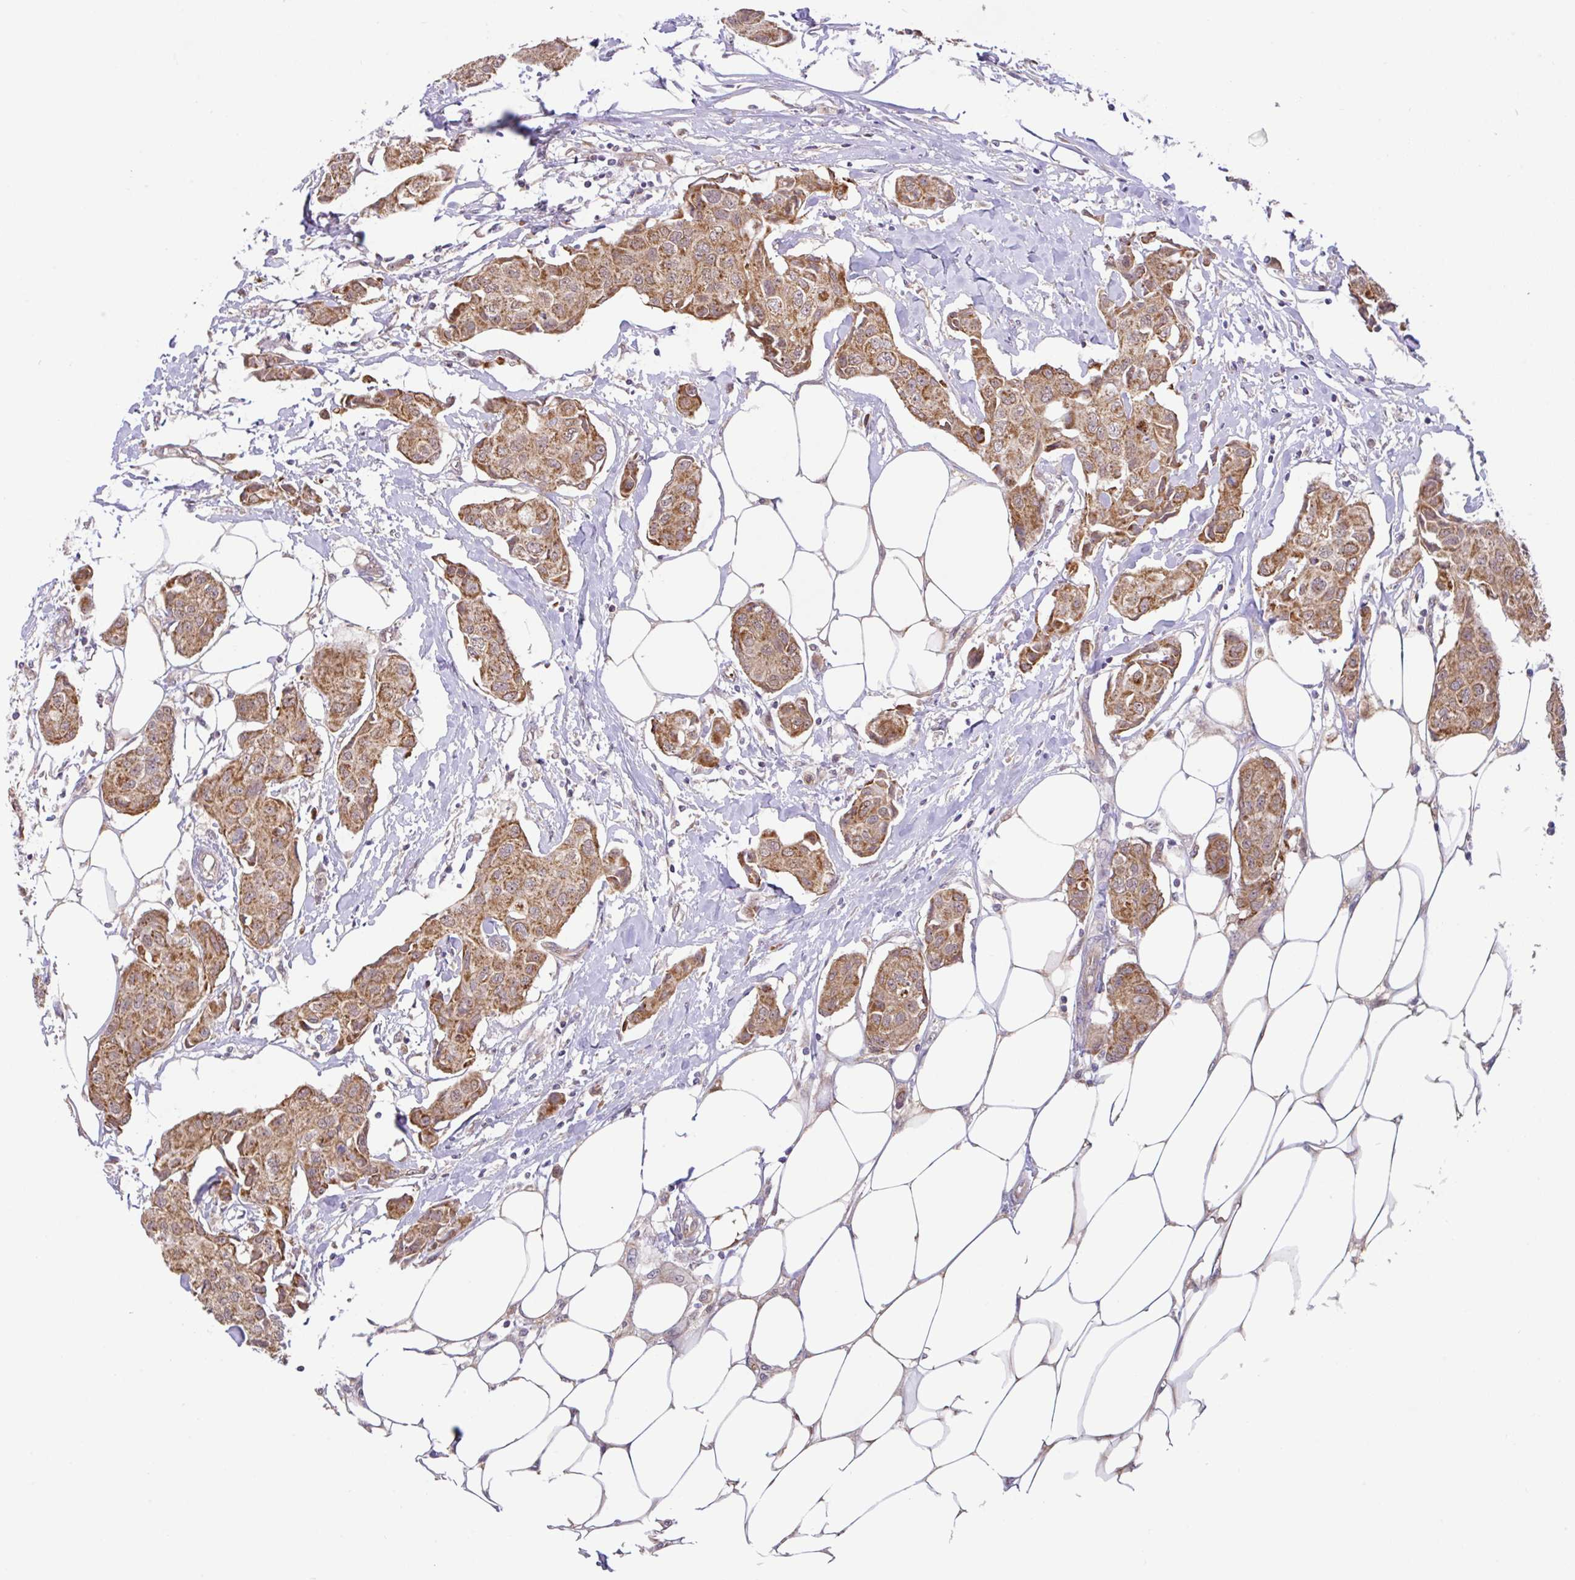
{"staining": {"intensity": "moderate", "quantity": ">75%", "location": "cytoplasmic/membranous"}, "tissue": "breast cancer", "cell_type": "Tumor cells", "image_type": "cancer", "snomed": [{"axis": "morphology", "description": "Duct carcinoma"}, {"axis": "topography", "description": "Breast"}, {"axis": "topography", "description": "Lymph node"}], "caption": "This micrograph shows immunohistochemistry staining of human breast cancer (invasive ductal carcinoma), with medium moderate cytoplasmic/membranous staining in about >75% of tumor cells.", "gene": "DLEU7", "patient": {"sex": "female", "age": 80}}